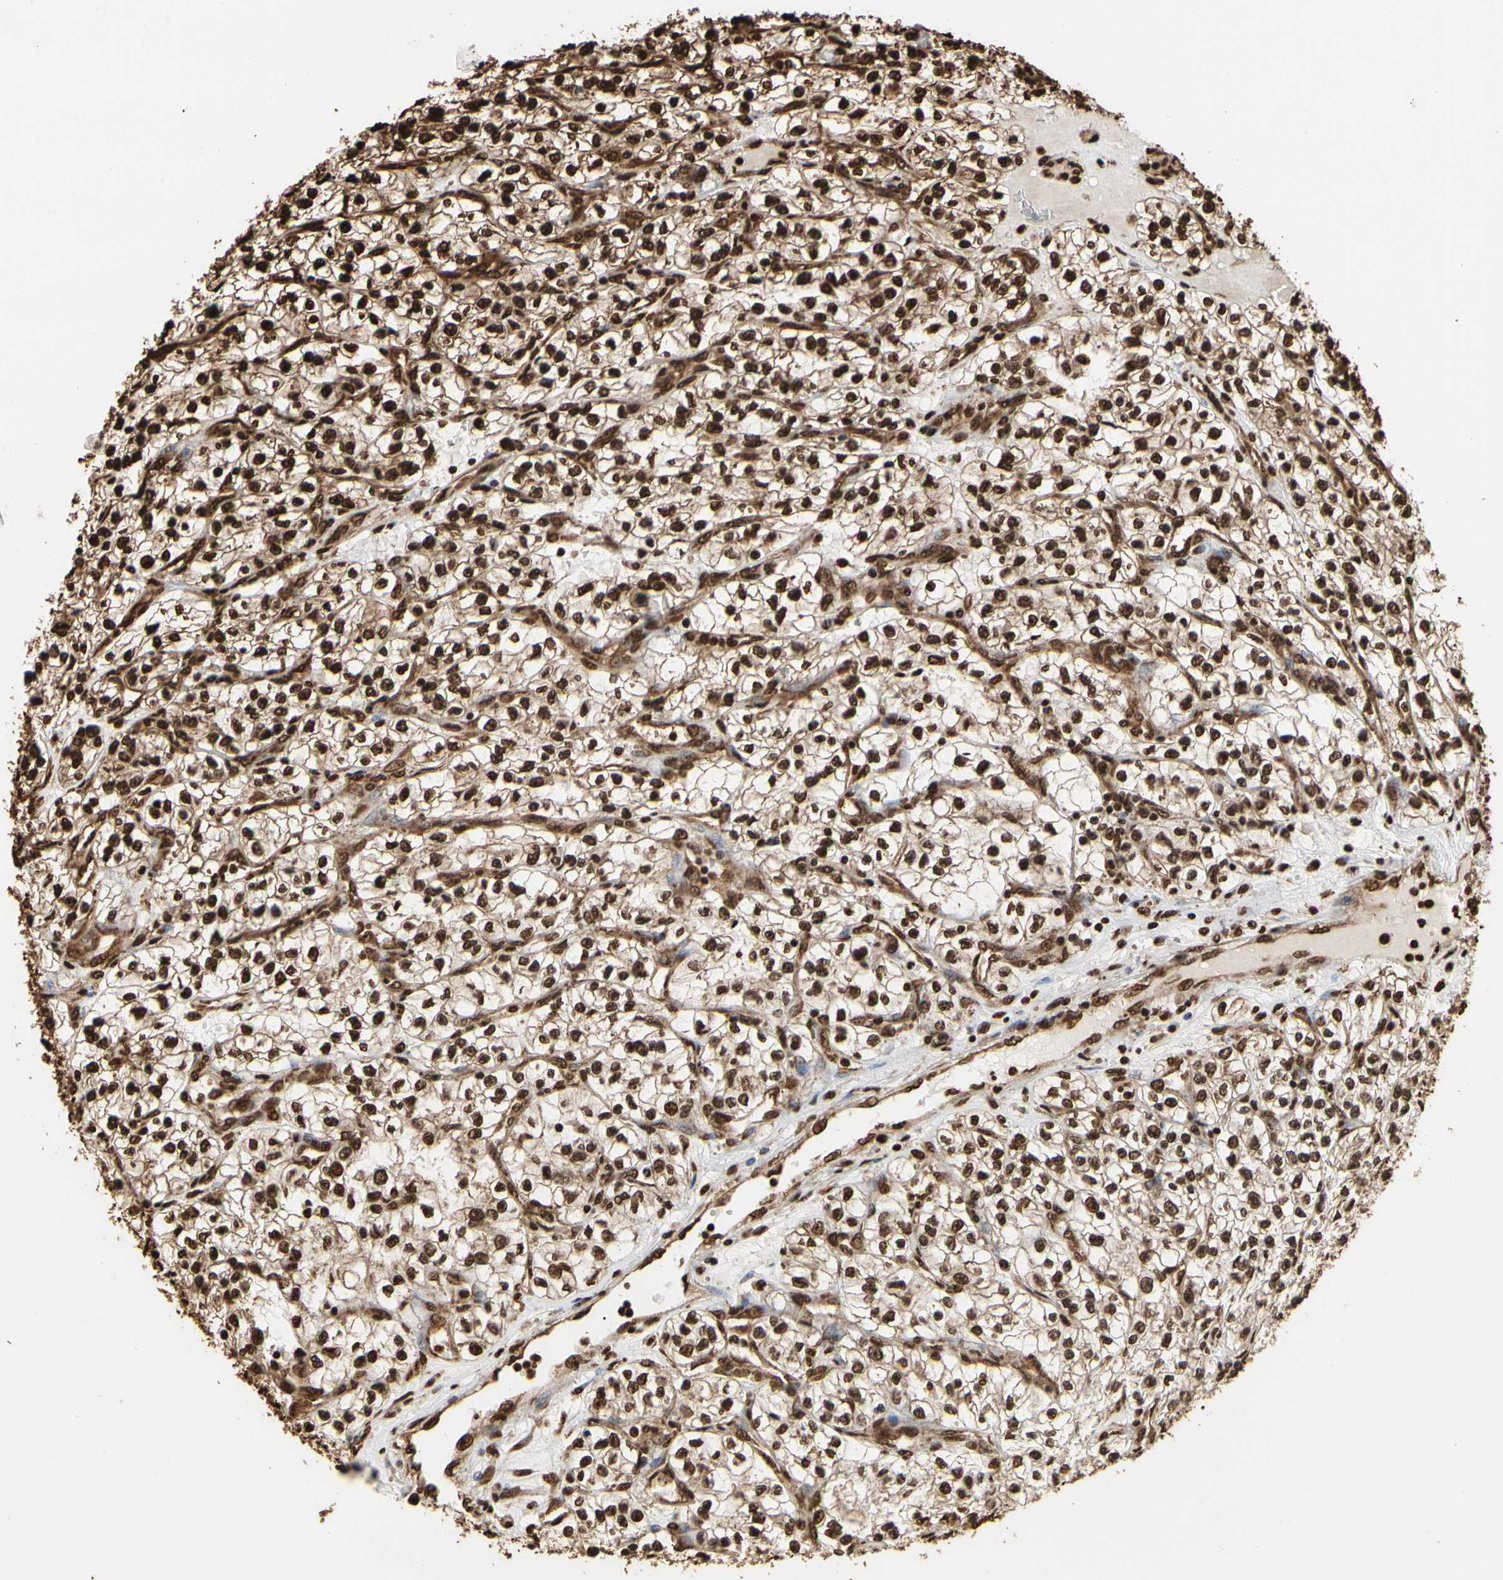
{"staining": {"intensity": "strong", "quantity": ">75%", "location": "cytoplasmic/membranous,nuclear"}, "tissue": "renal cancer", "cell_type": "Tumor cells", "image_type": "cancer", "snomed": [{"axis": "morphology", "description": "Adenocarcinoma, NOS"}, {"axis": "topography", "description": "Kidney"}], "caption": "A brown stain shows strong cytoplasmic/membranous and nuclear positivity of a protein in adenocarcinoma (renal) tumor cells. (DAB IHC with brightfield microscopy, high magnification).", "gene": "HNRNPK", "patient": {"sex": "female", "age": 57}}